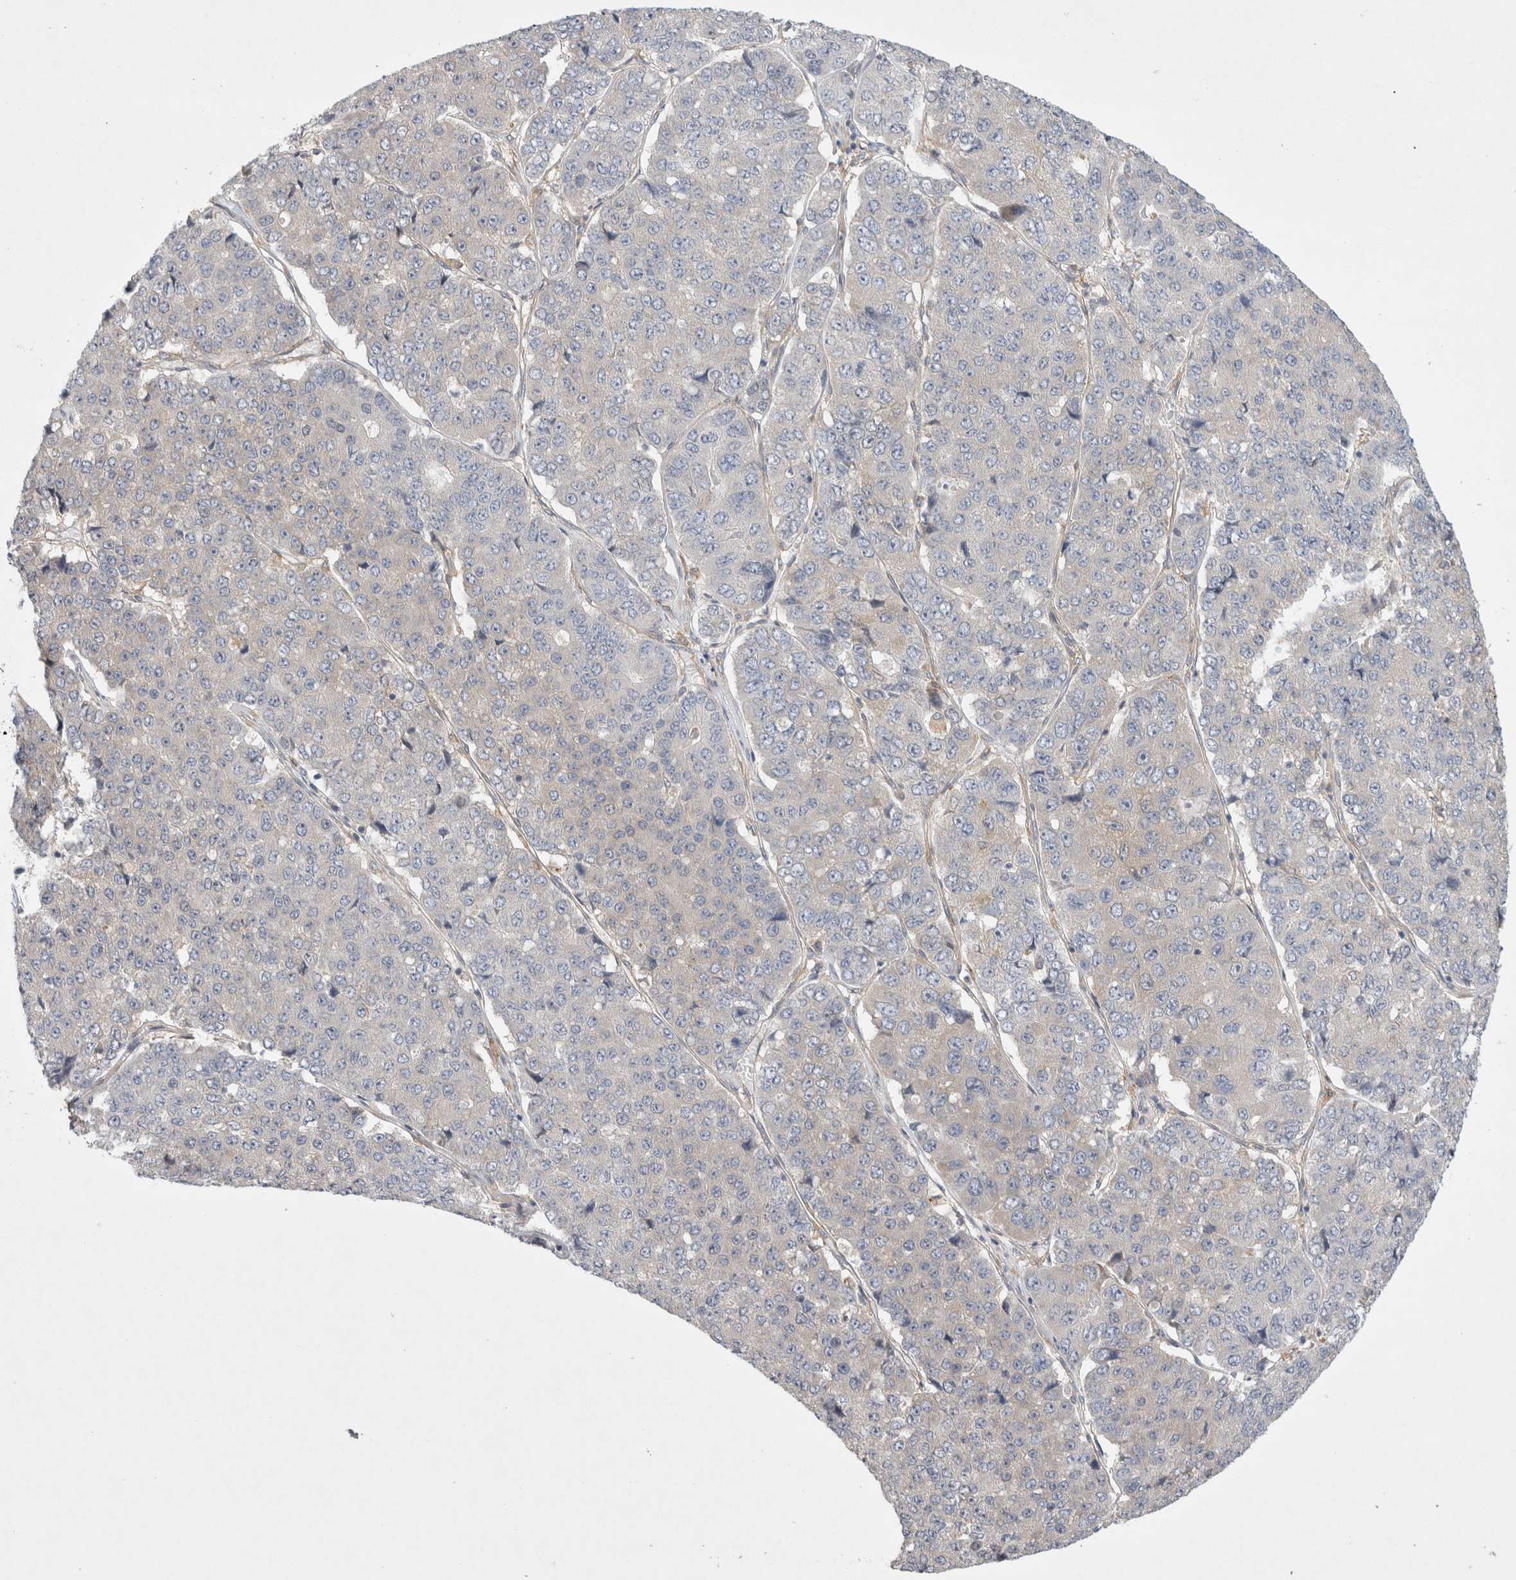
{"staining": {"intensity": "negative", "quantity": "none", "location": "none"}, "tissue": "pancreatic cancer", "cell_type": "Tumor cells", "image_type": "cancer", "snomed": [{"axis": "morphology", "description": "Adenocarcinoma, NOS"}, {"axis": "topography", "description": "Pancreas"}], "caption": "IHC image of human pancreatic adenocarcinoma stained for a protein (brown), which shows no expression in tumor cells.", "gene": "CDCA7L", "patient": {"sex": "male", "age": 50}}